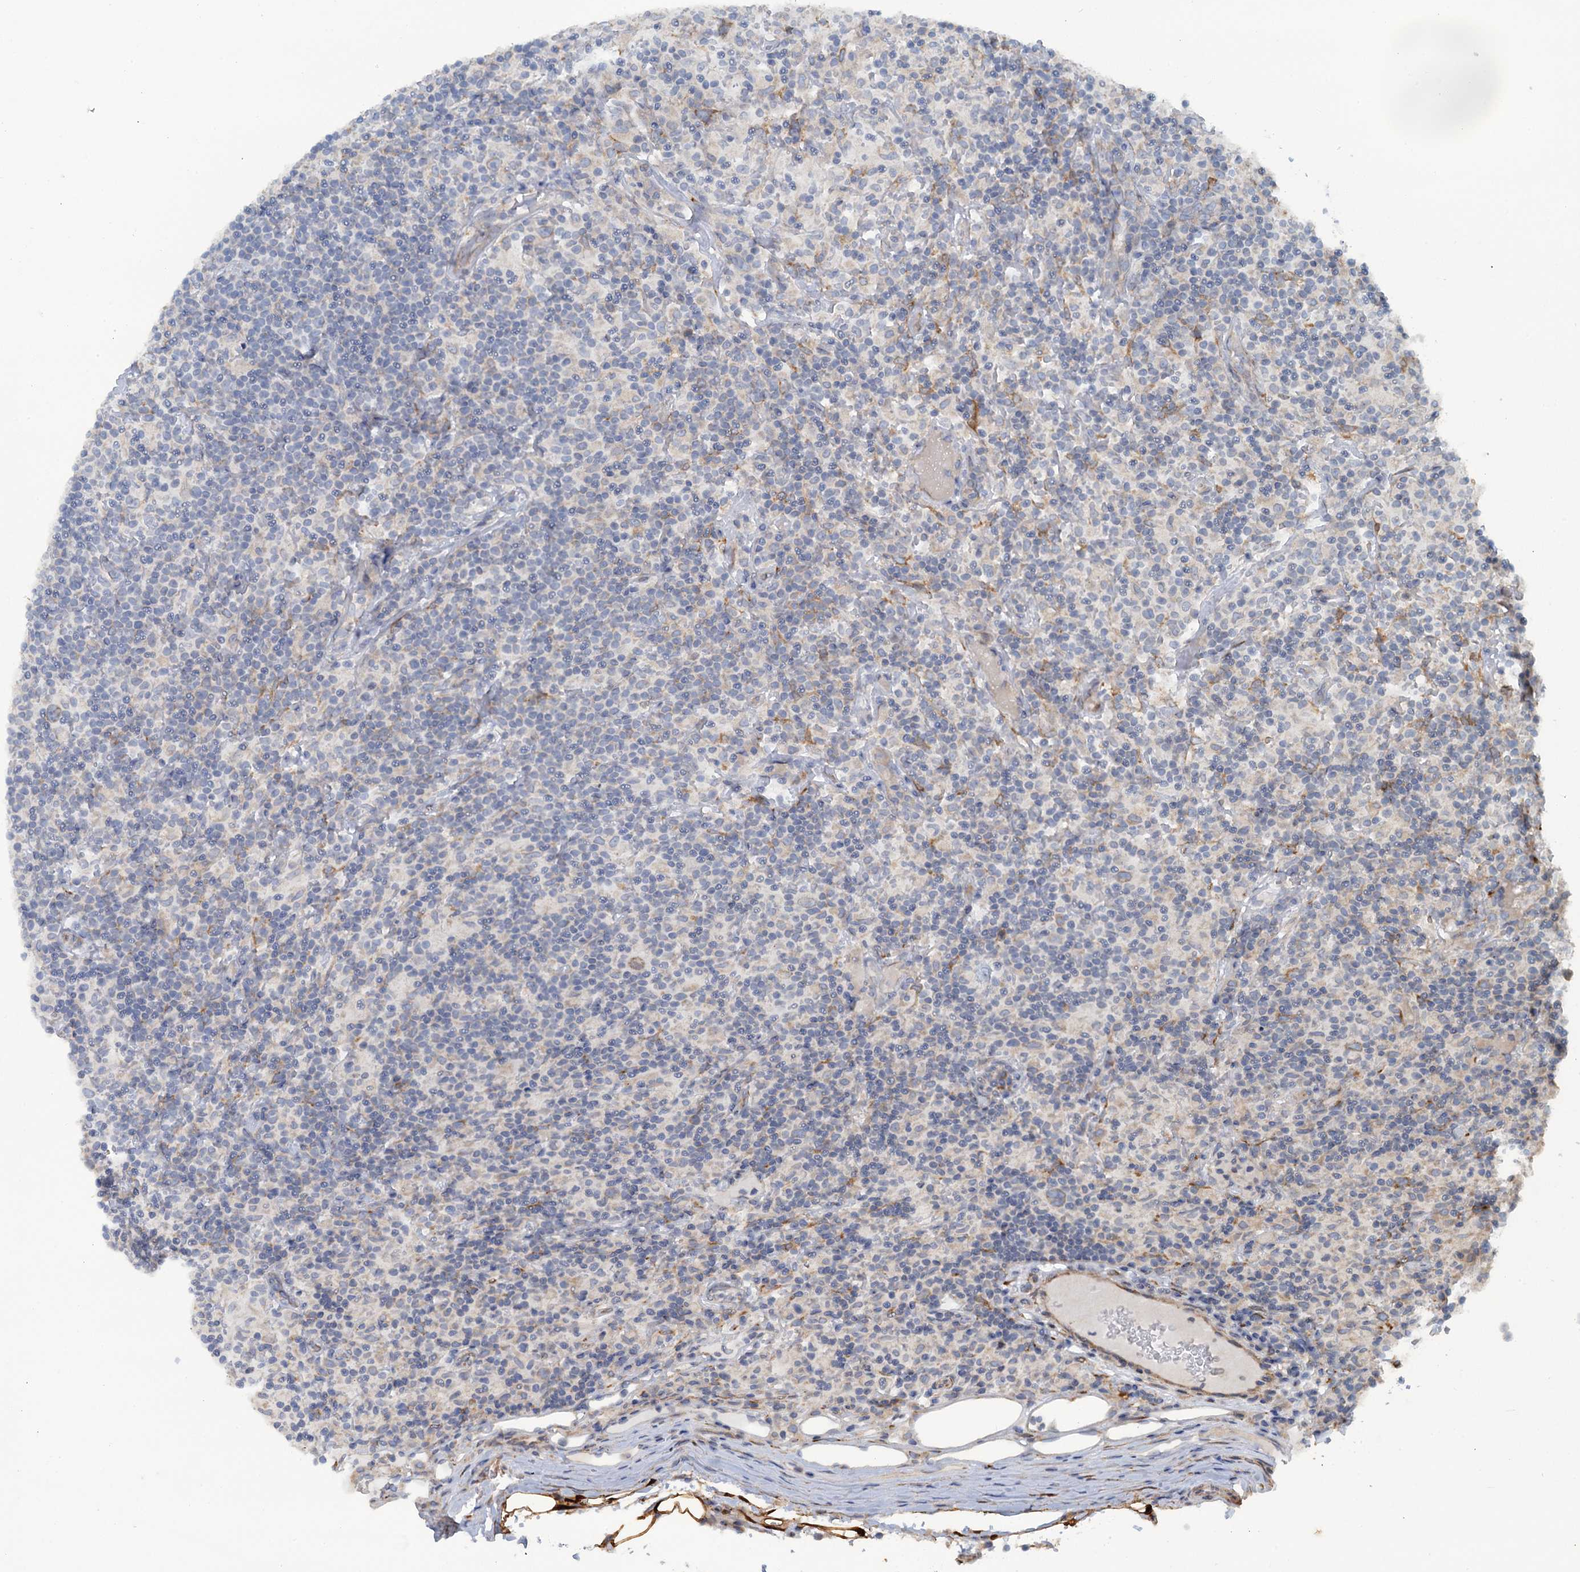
{"staining": {"intensity": "negative", "quantity": "none", "location": "none"}, "tissue": "lymphoma", "cell_type": "Tumor cells", "image_type": "cancer", "snomed": [{"axis": "morphology", "description": "Hodgkin's disease, NOS"}, {"axis": "topography", "description": "Lymph node"}], "caption": "A photomicrograph of human Hodgkin's disease is negative for staining in tumor cells.", "gene": "POGLUT3", "patient": {"sex": "male", "age": 70}}